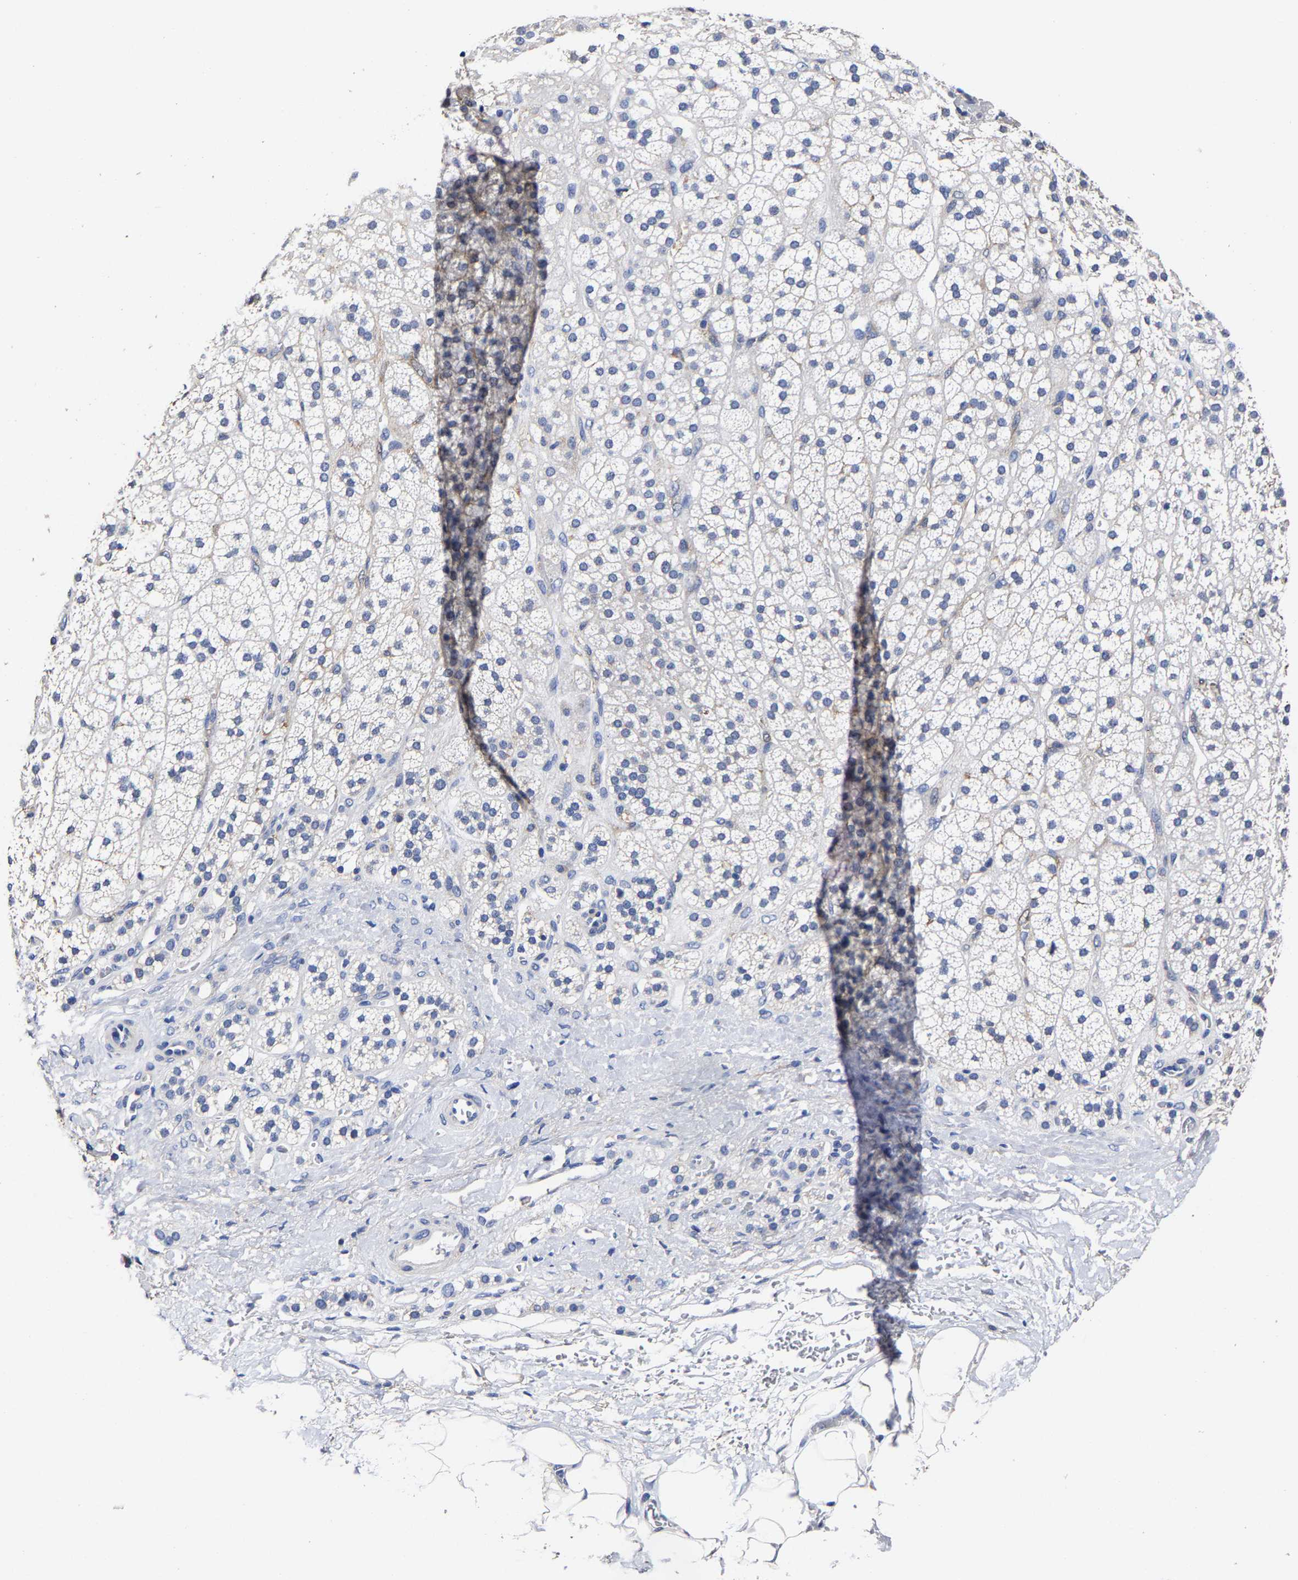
{"staining": {"intensity": "weak", "quantity": "<25%", "location": "cytoplasmic/membranous"}, "tissue": "adrenal gland", "cell_type": "Glandular cells", "image_type": "normal", "snomed": [{"axis": "morphology", "description": "Normal tissue, NOS"}, {"axis": "topography", "description": "Adrenal gland"}], "caption": "Normal adrenal gland was stained to show a protein in brown. There is no significant positivity in glandular cells. Brightfield microscopy of immunohistochemistry (IHC) stained with DAB (3,3'-diaminobenzidine) (brown) and hematoxylin (blue), captured at high magnification.", "gene": "AASS", "patient": {"sex": "male", "age": 56}}